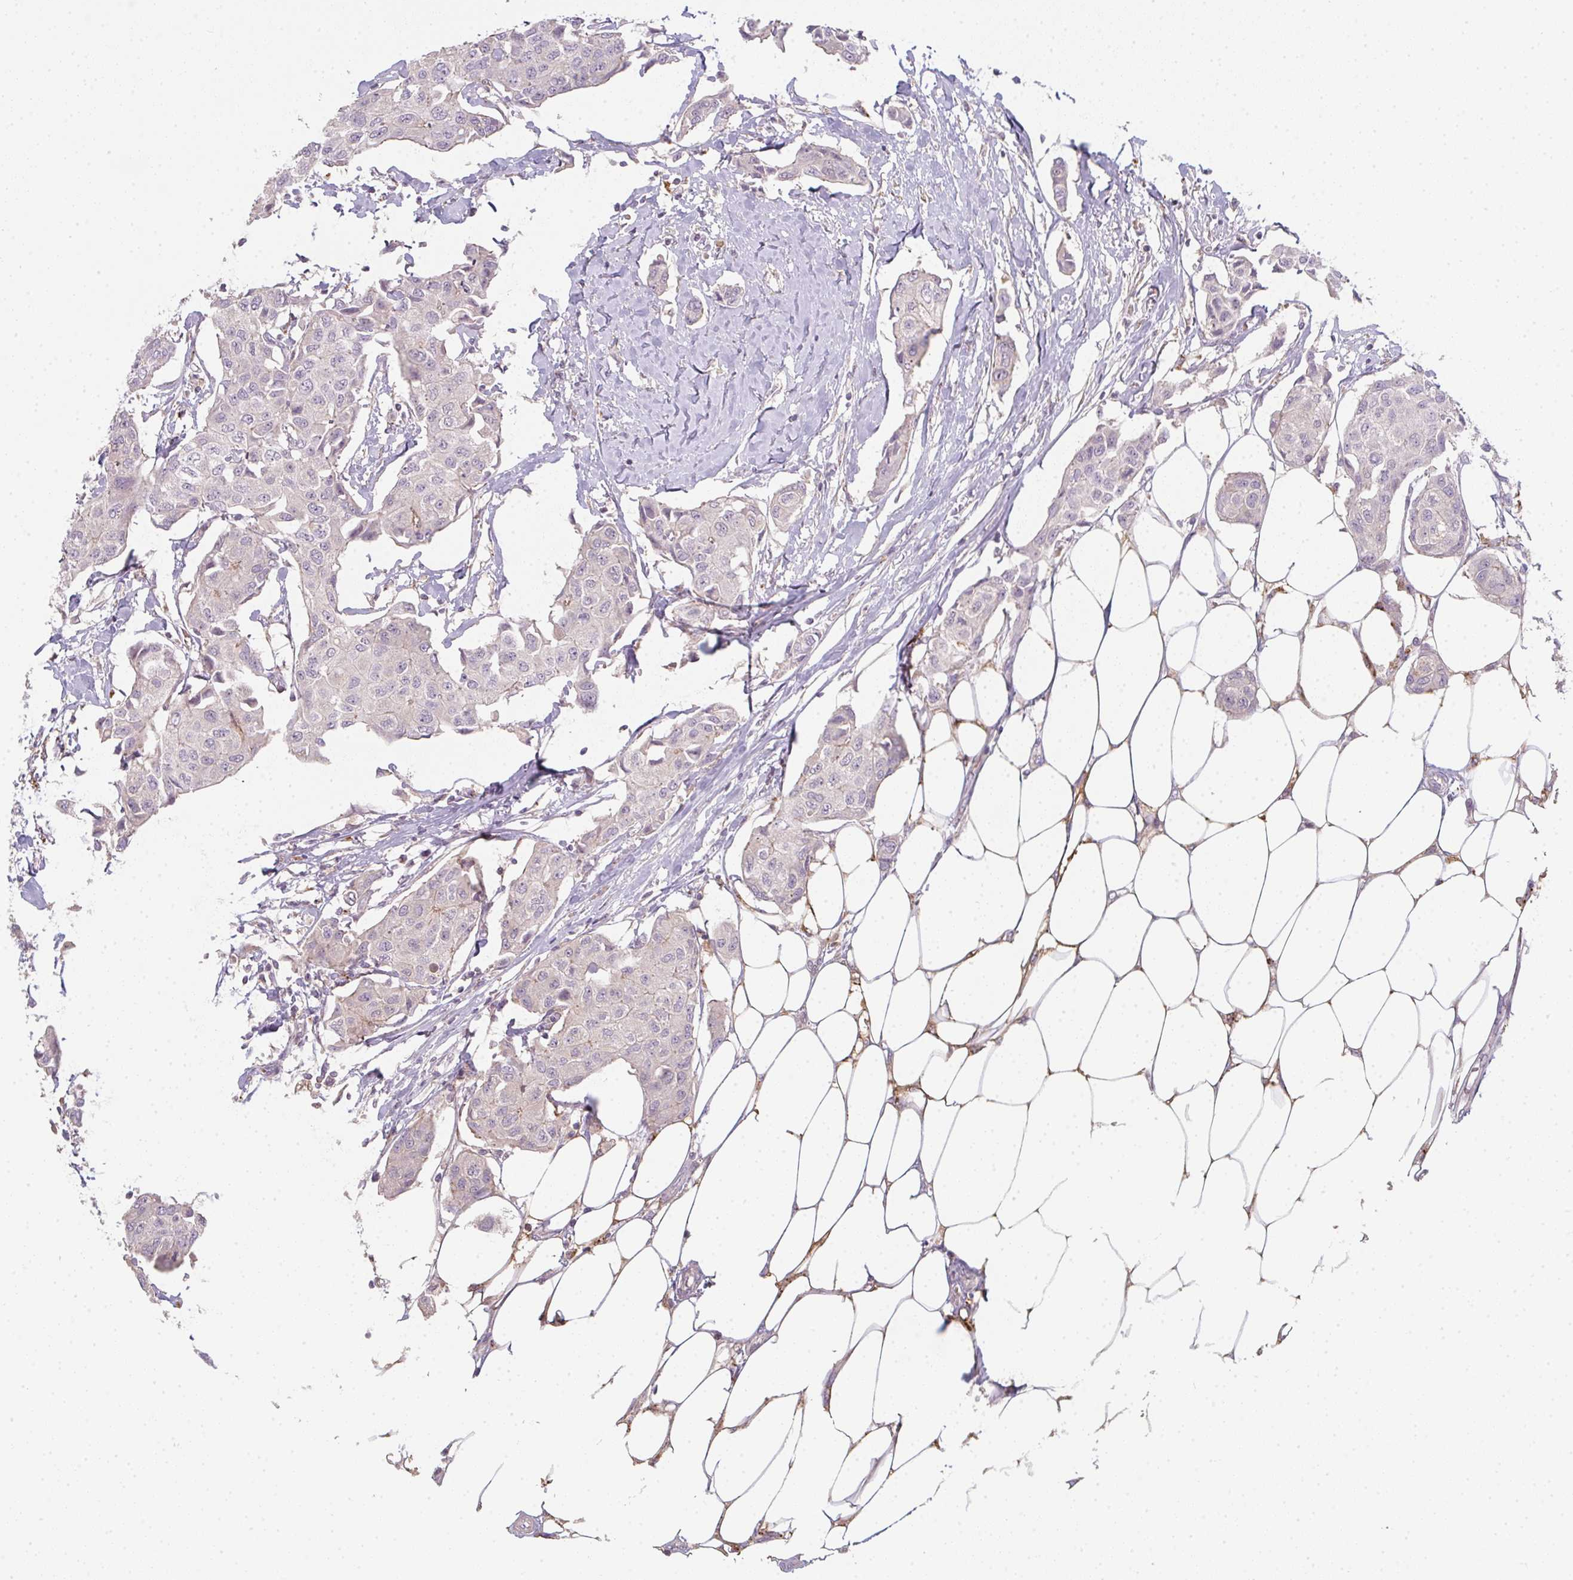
{"staining": {"intensity": "negative", "quantity": "none", "location": "none"}, "tissue": "breast cancer", "cell_type": "Tumor cells", "image_type": "cancer", "snomed": [{"axis": "morphology", "description": "Duct carcinoma"}, {"axis": "topography", "description": "Breast"}, {"axis": "topography", "description": "Lymph node"}], "caption": "DAB immunohistochemical staining of human breast cancer (infiltrating ductal carcinoma) demonstrates no significant expression in tumor cells. (Brightfield microscopy of DAB (3,3'-diaminobenzidine) immunohistochemistry at high magnification).", "gene": "TMEM237", "patient": {"sex": "female", "age": 80}}